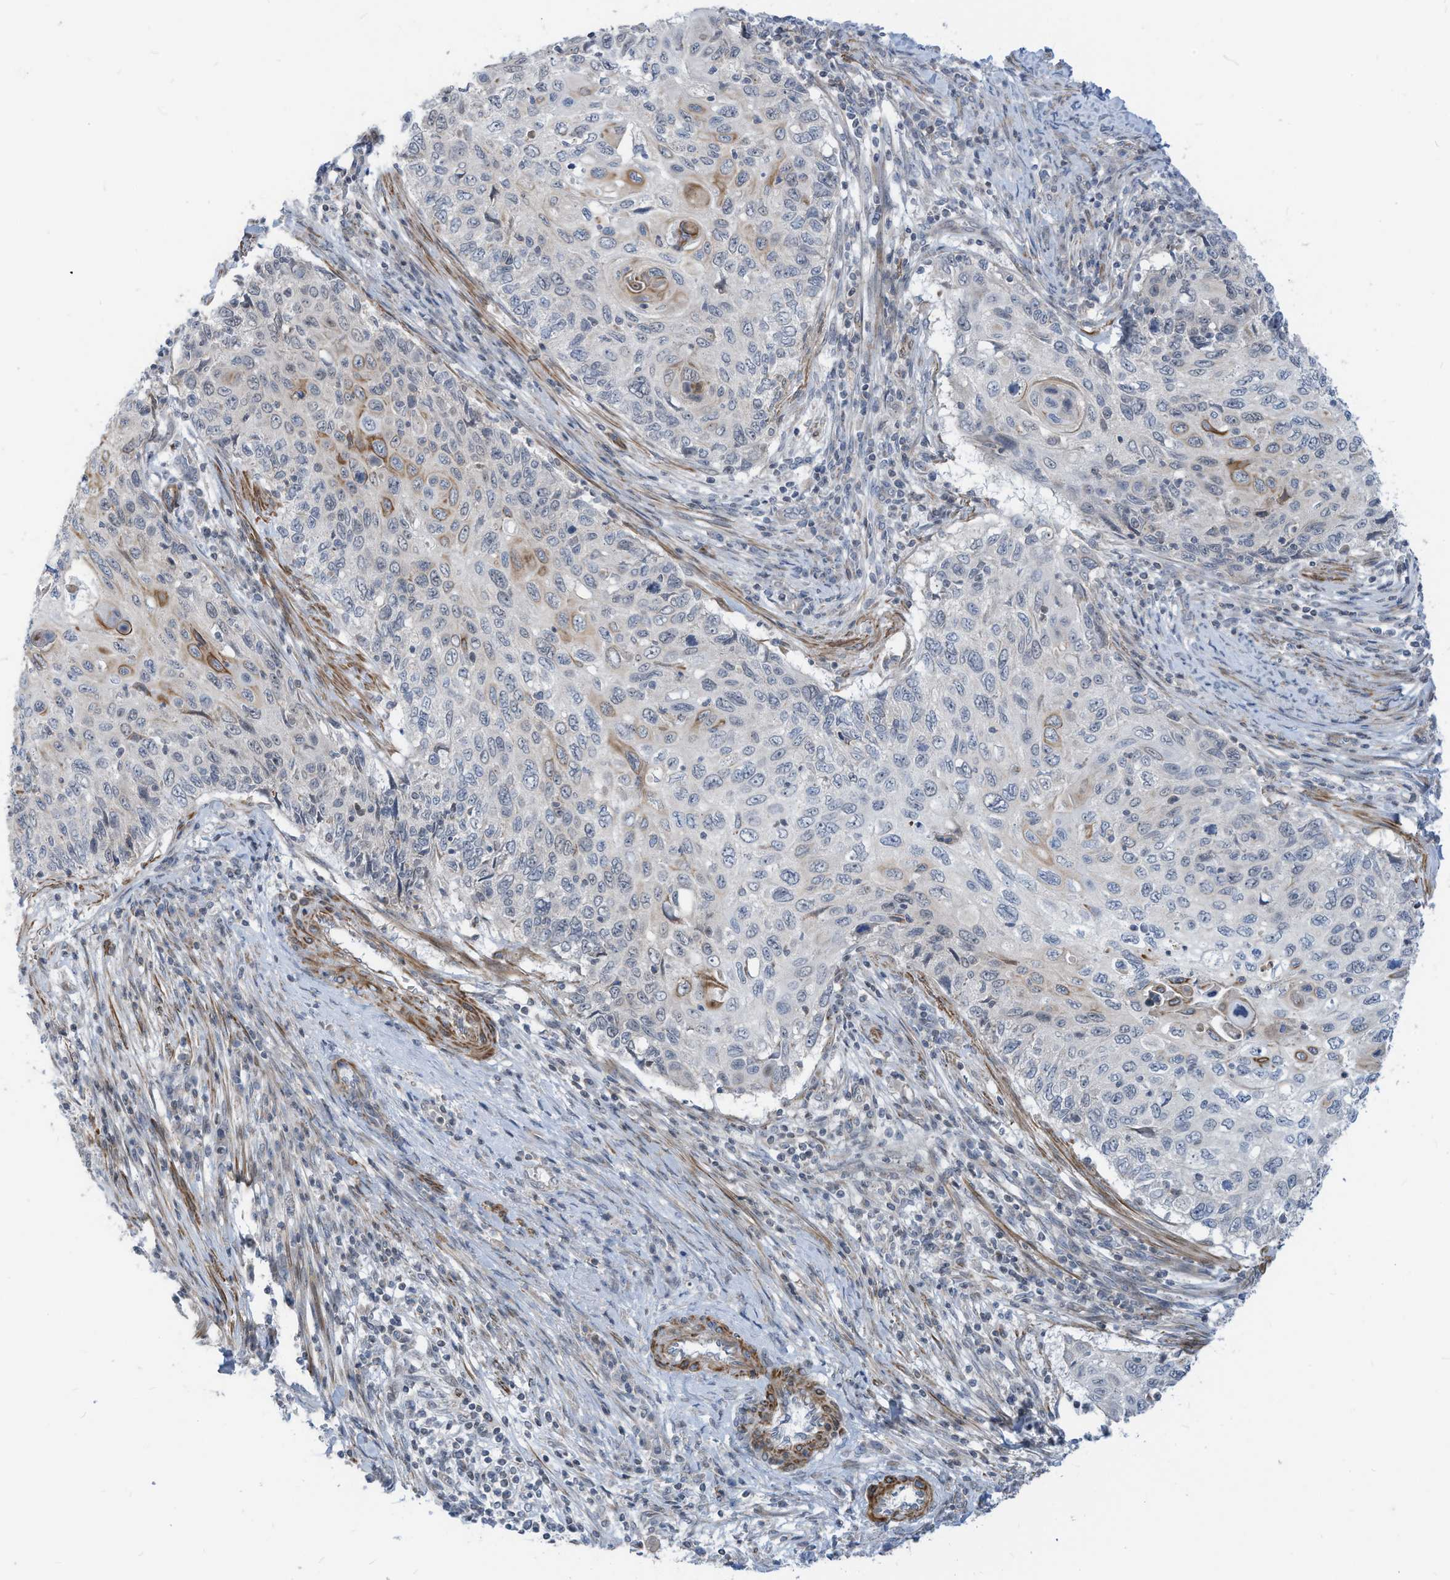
{"staining": {"intensity": "moderate", "quantity": "<25%", "location": "cytoplasmic/membranous"}, "tissue": "cervical cancer", "cell_type": "Tumor cells", "image_type": "cancer", "snomed": [{"axis": "morphology", "description": "Squamous cell carcinoma, NOS"}, {"axis": "topography", "description": "Cervix"}], "caption": "Brown immunohistochemical staining in human cervical cancer (squamous cell carcinoma) shows moderate cytoplasmic/membranous expression in approximately <25% of tumor cells.", "gene": "GPATCH3", "patient": {"sex": "female", "age": 70}}